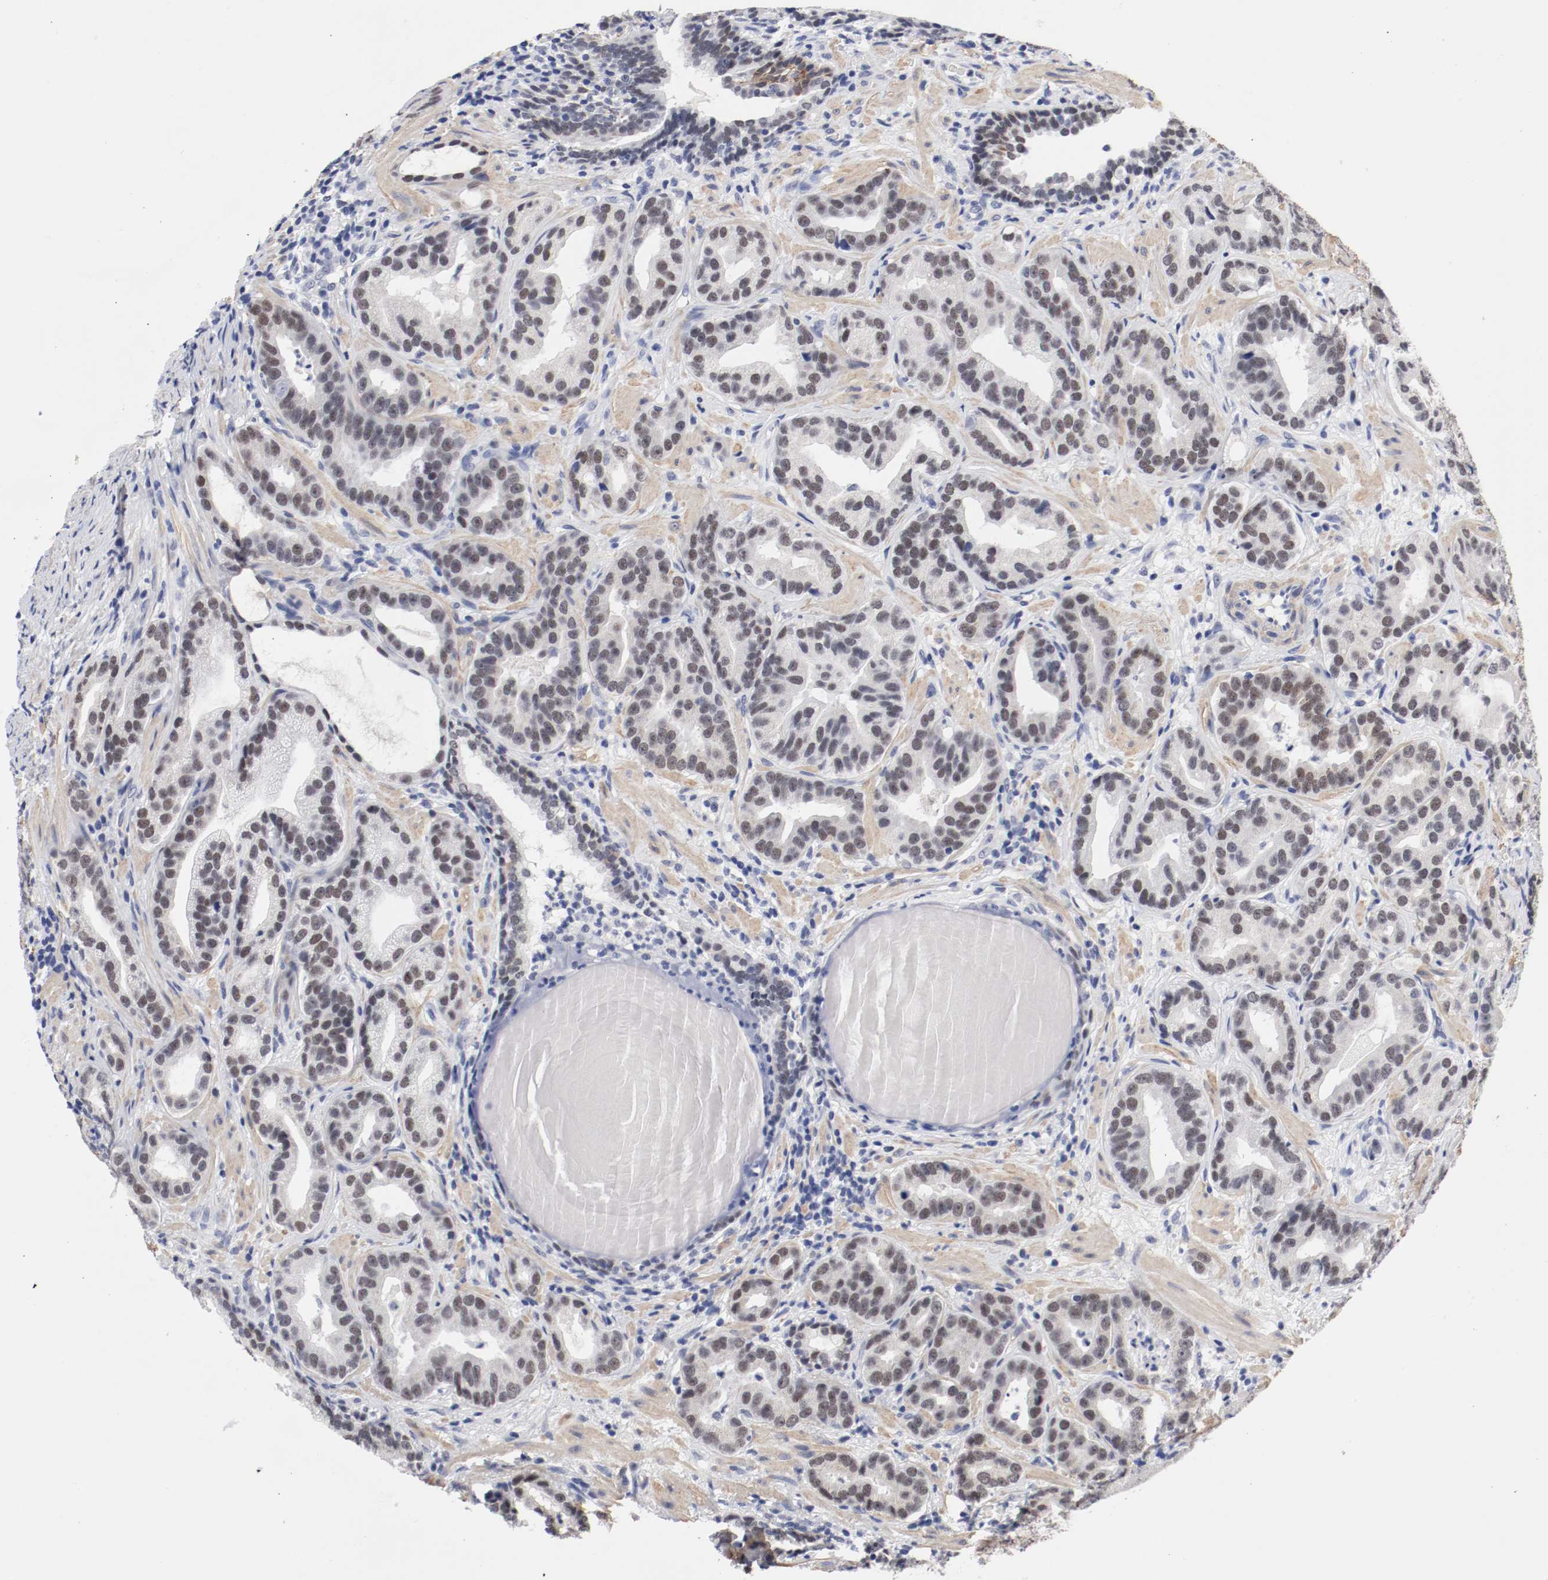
{"staining": {"intensity": "weak", "quantity": ">75%", "location": "cytoplasmic/membranous"}, "tissue": "prostate cancer", "cell_type": "Tumor cells", "image_type": "cancer", "snomed": [{"axis": "morphology", "description": "Adenocarcinoma, Low grade"}, {"axis": "topography", "description": "Prostate"}], "caption": "Brown immunohistochemical staining in human low-grade adenocarcinoma (prostate) displays weak cytoplasmic/membranous positivity in about >75% of tumor cells.", "gene": "GRHL2", "patient": {"sex": "male", "age": 59}}